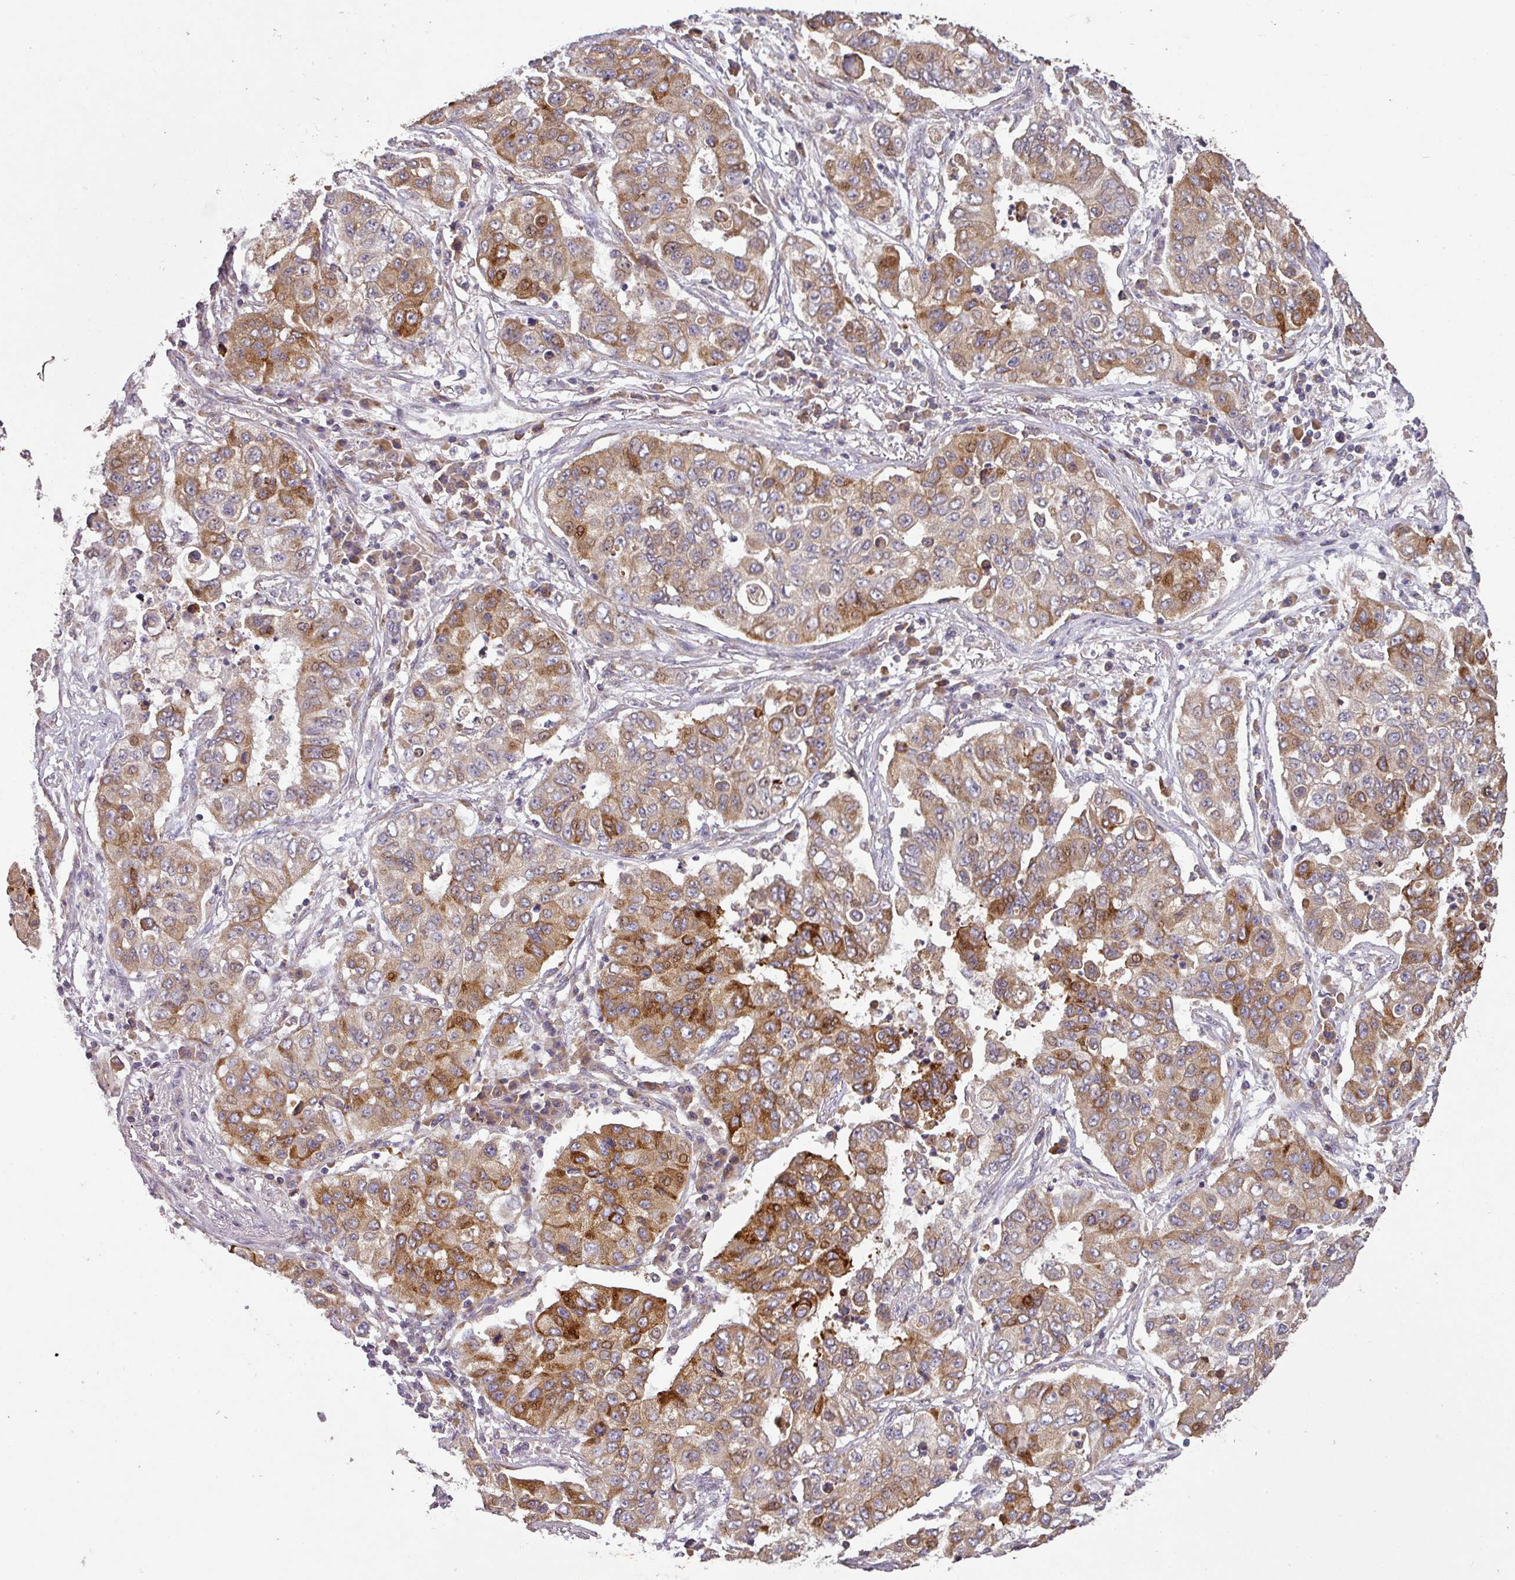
{"staining": {"intensity": "strong", "quantity": ">75%", "location": "cytoplasmic/membranous"}, "tissue": "lung cancer", "cell_type": "Tumor cells", "image_type": "cancer", "snomed": [{"axis": "morphology", "description": "Squamous cell carcinoma, NOS"}, {"axis": "topography", "description": "Lung"}], "caption": "DAB (3,3'-diaminobenzidine) immunohistochemical staining of human squamous cell carcinoma (lung) exhibits strong cytoplasmic/membranous protein positivity in about >75% of tumor cells.", "gene": "SPCS3", "patient": {"sex": "male", "age": 74}}